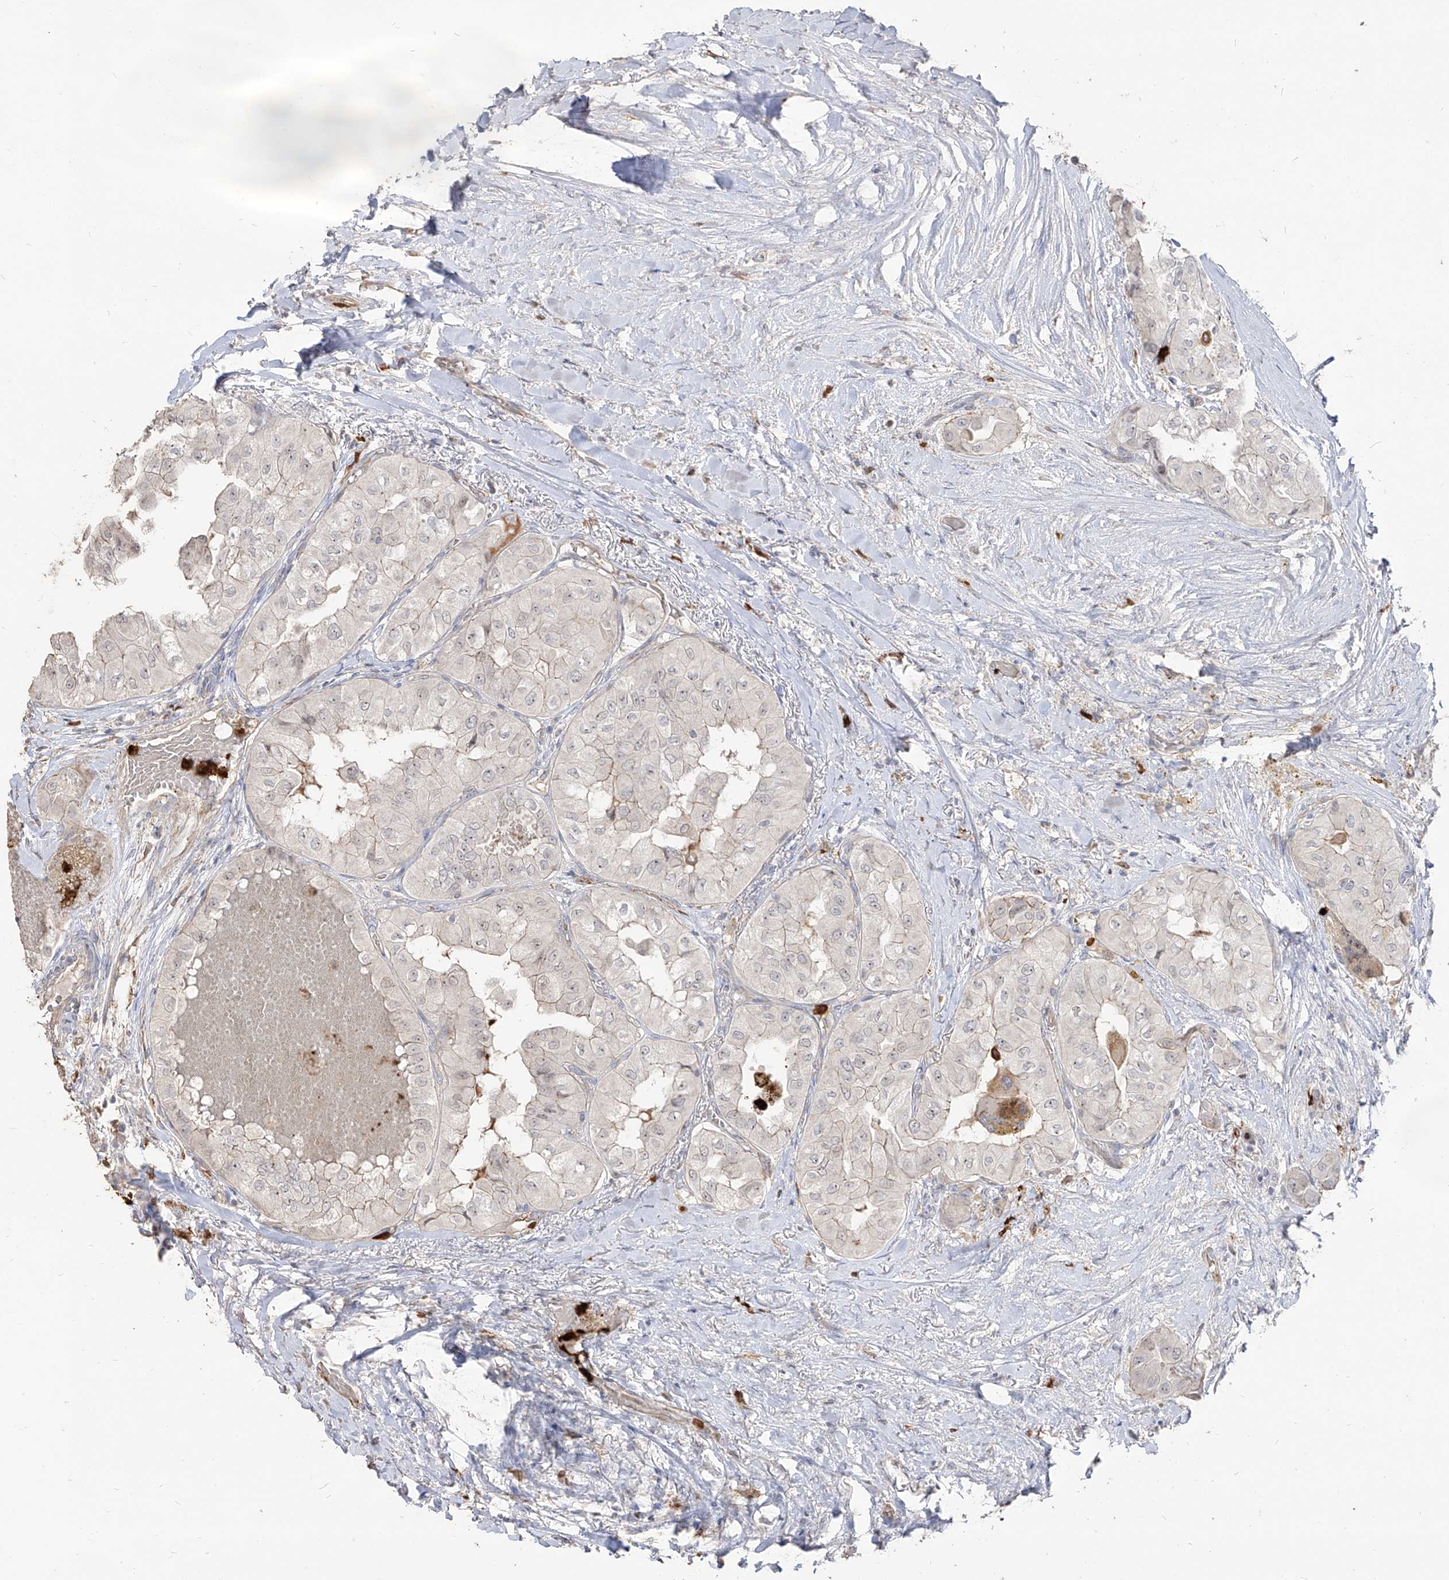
{"staining": {"intensity": "weak", "quantity": "<25%", "location": "cytoplasmic/membranous"}, "tissue": "thyroid cancer", "cell_type": "Tumor cells", "image_type": "cancer", "snomed": [{"axis": "morphology", "description": "Papillary adenocarcinoma, NOS"}, {"axis": "topography", "description": "Thyroid gland"}], "caption": "A micrograph of thyroid cancer (papillary adenocarcinoma) stained for a protein reveals no brown staining in tumor cells.", "gene": "ZNF227", "patient": {"sex": "female", "age": 59}}